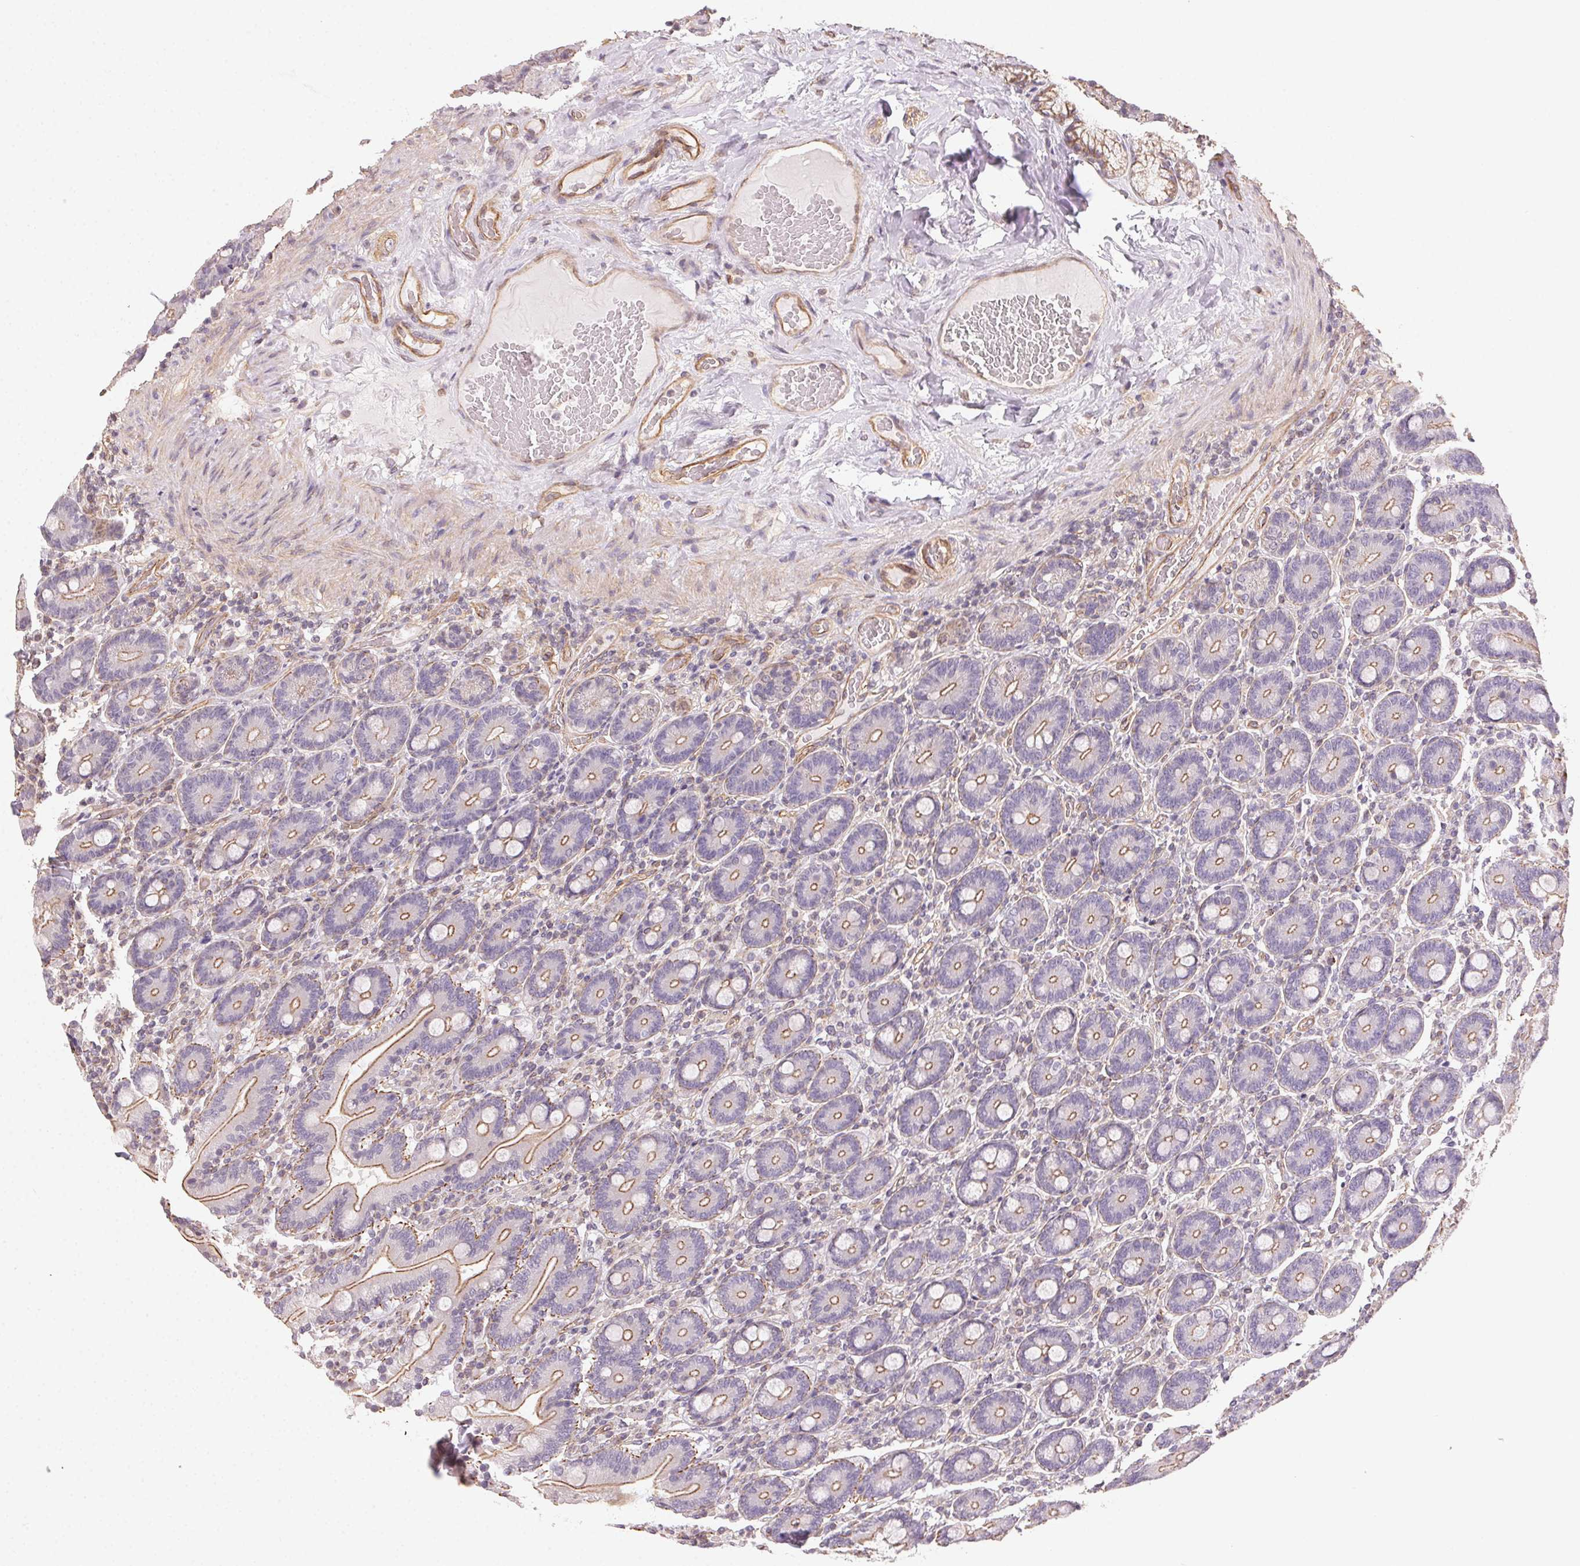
{"staining": {"intensity": "moderate", "quantity": "25%-75%", "location": "cytoplasmic/membranous"}, "tissue": "duodenum", "cell_type": "Glandular cells", "image_type": "normal", "snomed": [{"axis": "morphology", "description": "Normal tissue, NOS"}, {"axis": "topography", "description": "Duodenum"}], "caption": "Immunohistochemical staining of unremarkable human duodenum displays medium levels of moderate cytoplasmic/membranous positivity in about 25%-75% of glandular cells.", "gene": "PLA2G4F", "patient": {"sex": "female", "age": 62}}